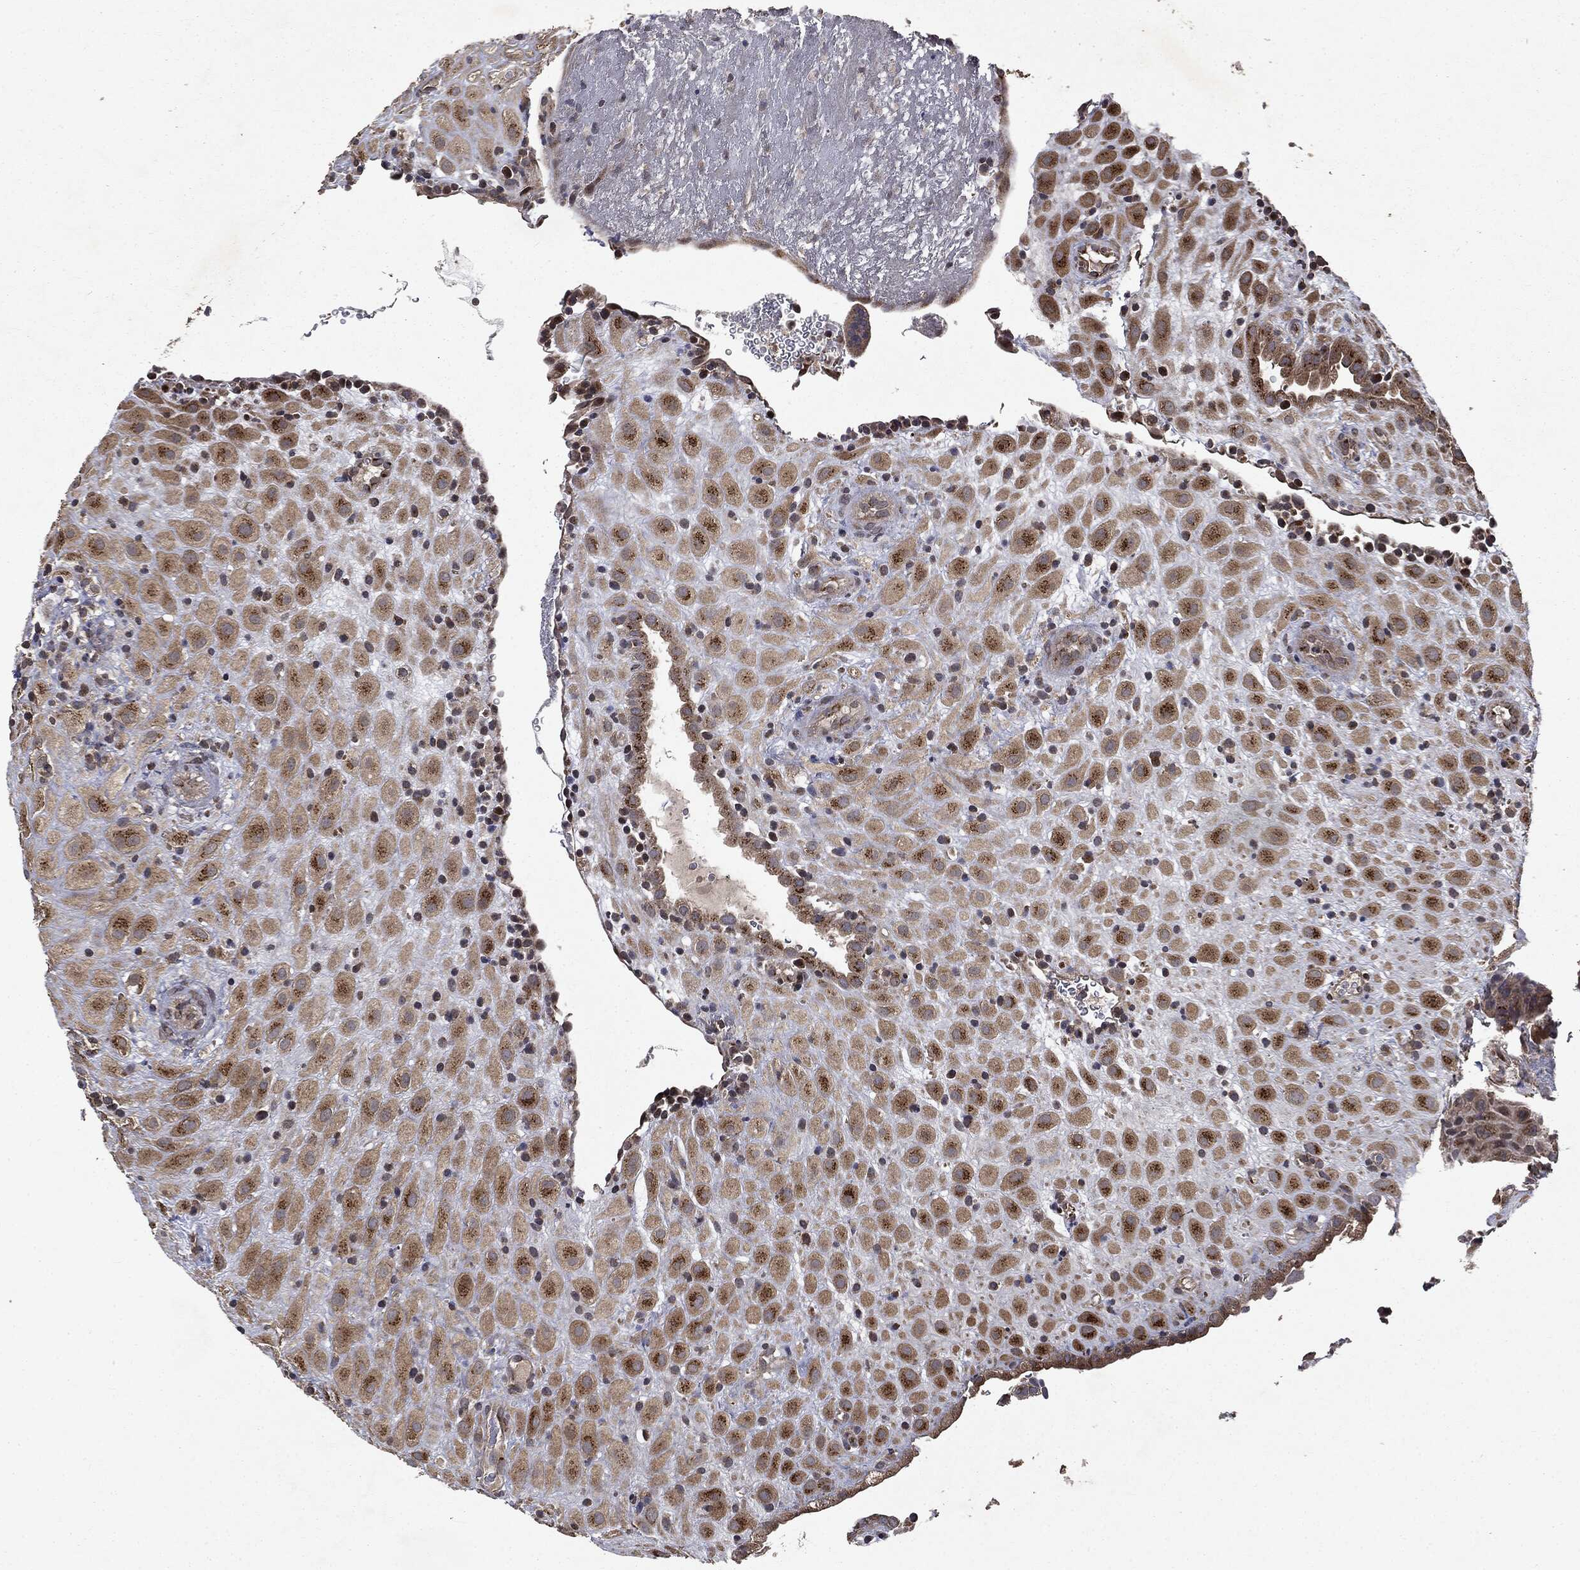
{"staining": {"intensity": "strong", "quantity": ">75%", "location": "cytoplasmic/membranous"}, "tissue": "placenta", "cell_type": "Decidual cells", "image_type": "normal", "snomed": [{"axis": "morphology", "description": "Normal tissue, NOS"}, {"axis": "topography", "description": "Placenta"}], "caption": "The photomicrograph exhibits immunohistochemical staining of normal placenta. There is strong cytoplasmic/membranous staining is identified in approximately >75% of decidual cells.", "gene": "PLPPR2", "patient": {"sex": "female", "age": 19}}